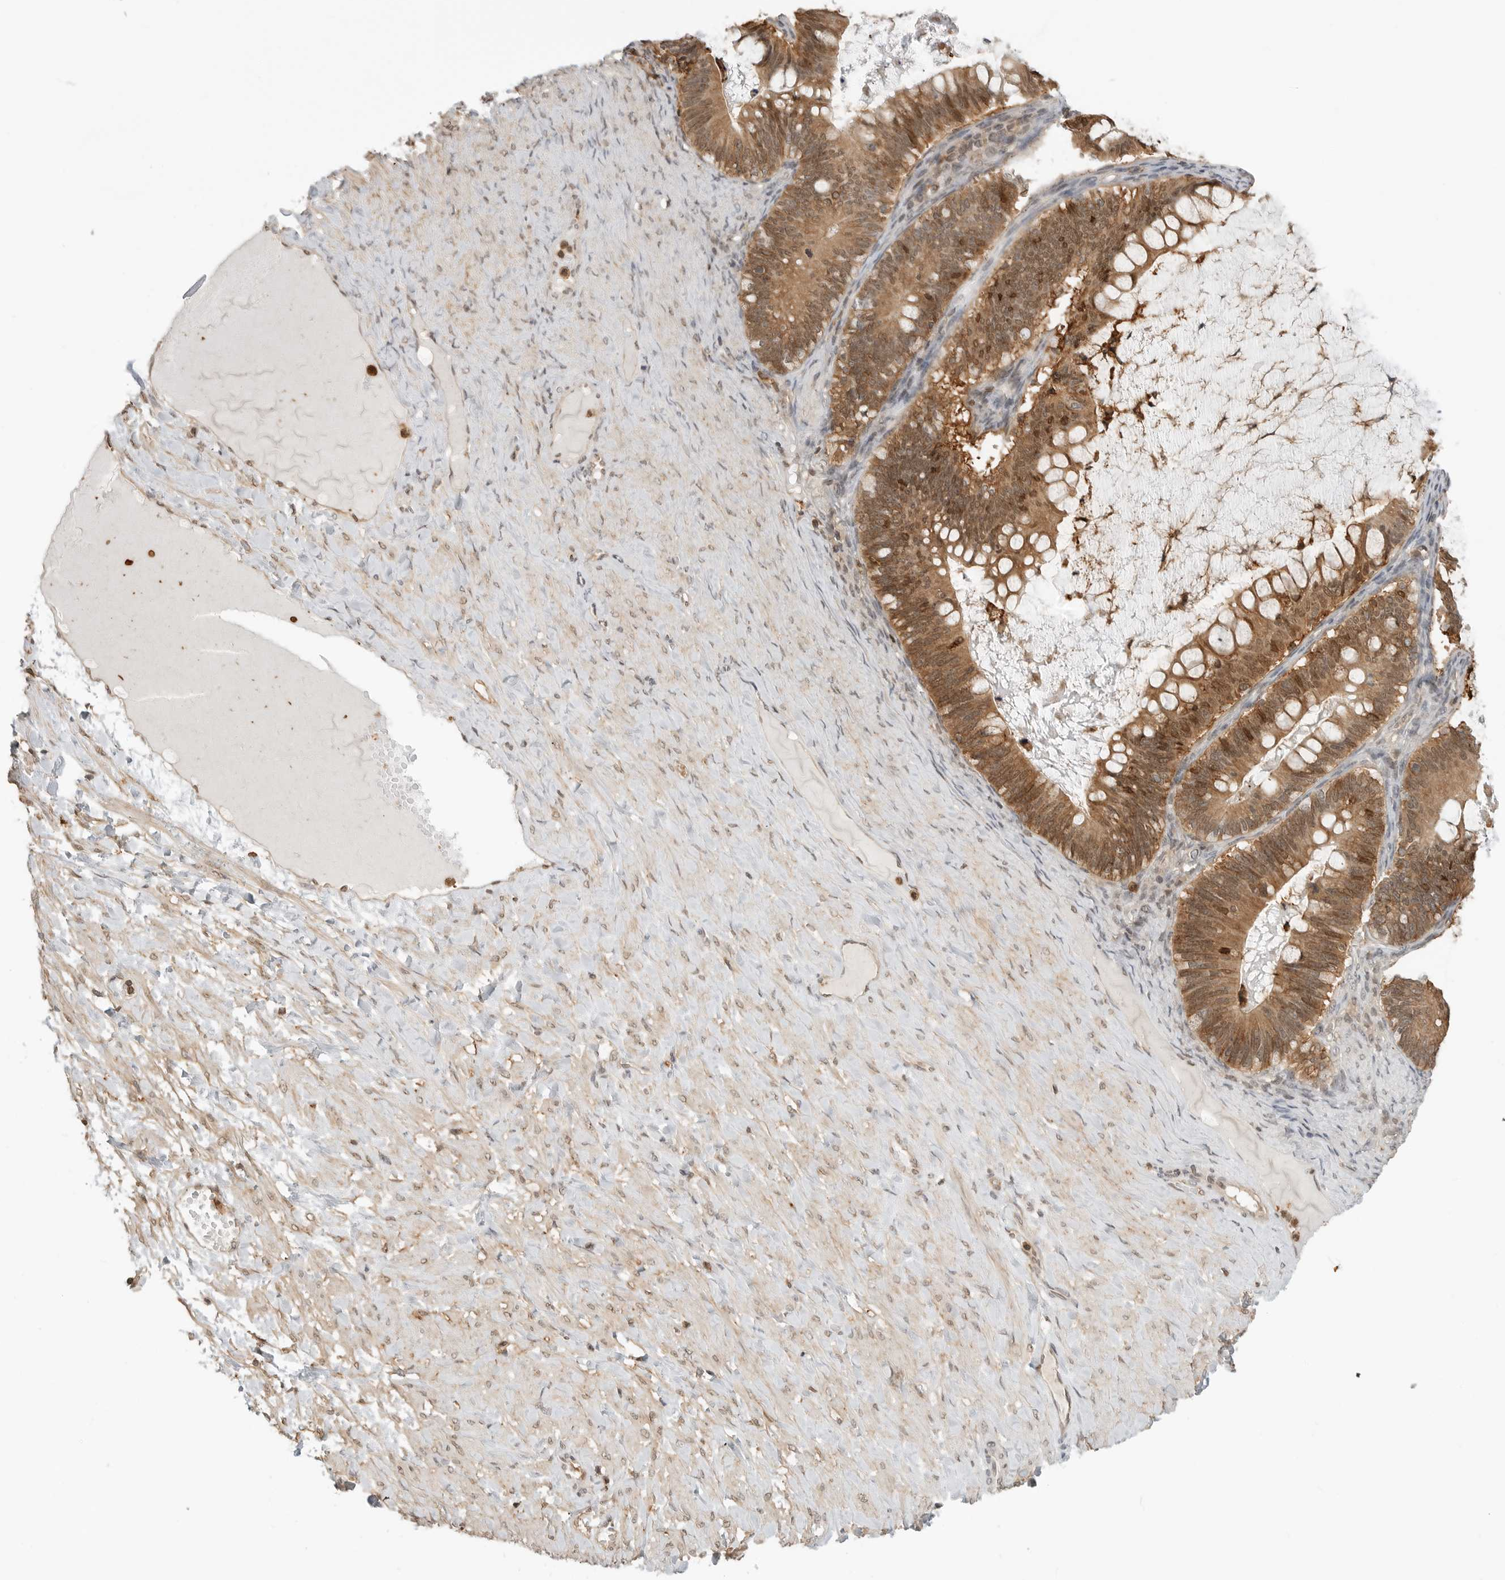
{"staining": {"intensity": "moderate", "quantity": ">75%", "location": "cytoplasmic/membranous"}, "tissue": "ovarian cancer", "cell_type": "Tumor cells", "image_type": "cancer", "snomed": [{"axis": "morphology", "description": "Cystadenocarcinoma, mucinous, NOS"}, {"axis": "topography", "description": "Ovary"}], "caption": "Protein expression by immunohistochemistry (IHC) exhibits moderate cytoplasmic/membranous expression in approximately >75% of tumor cells in ovarian mucinous cystadenocarcinoma. The protein of interest is stained brown, and the nuclei are stained in blue (DAB (3,3'-diaminobenzidine) IHC with brightfield microscopy, high magnification).", "gene": "ANXA11", "patient": {"sex": "female", "age": 61}}